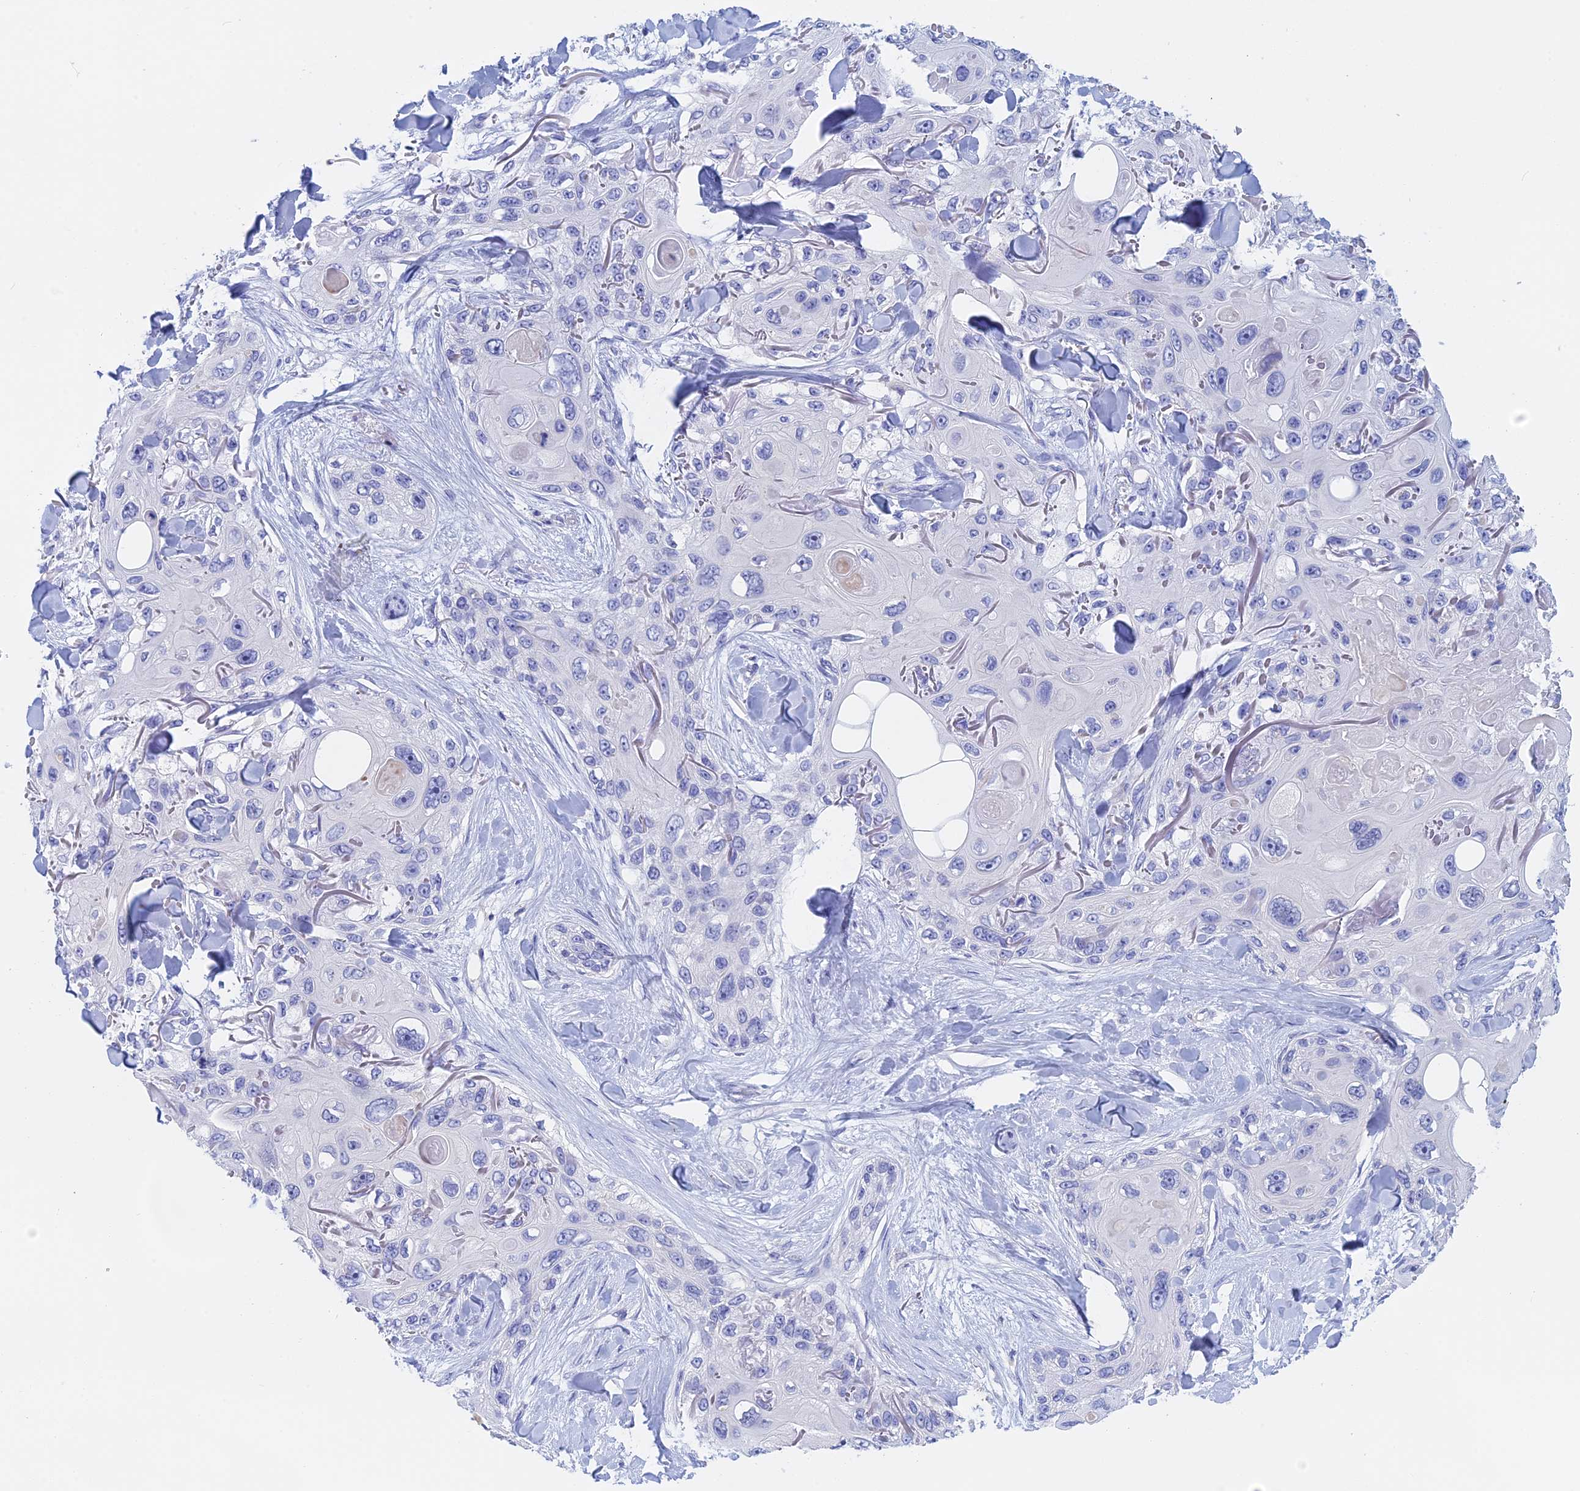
{"staining": {"intensity": "negative", "quantity": "none", "location": "none"}, "tissue": "skin cancer", "cell_type": "Tumor cells", "image_type": "cancer", "snomed": [{"axis": "morphology", "description": "Normal tissue, NOS"}, {"axis": "morphology", "description": "Squamous cell carcinoma, NOS"}, {"axis": "topography", "description": "Skin"}], "caption": "Immunohistochemical staining of squamous cell carcinoma (skin) exhibits no significant staining in tumor cells.", "gene": "ACP7", "patient": {"sex": "male", "age": 72}}